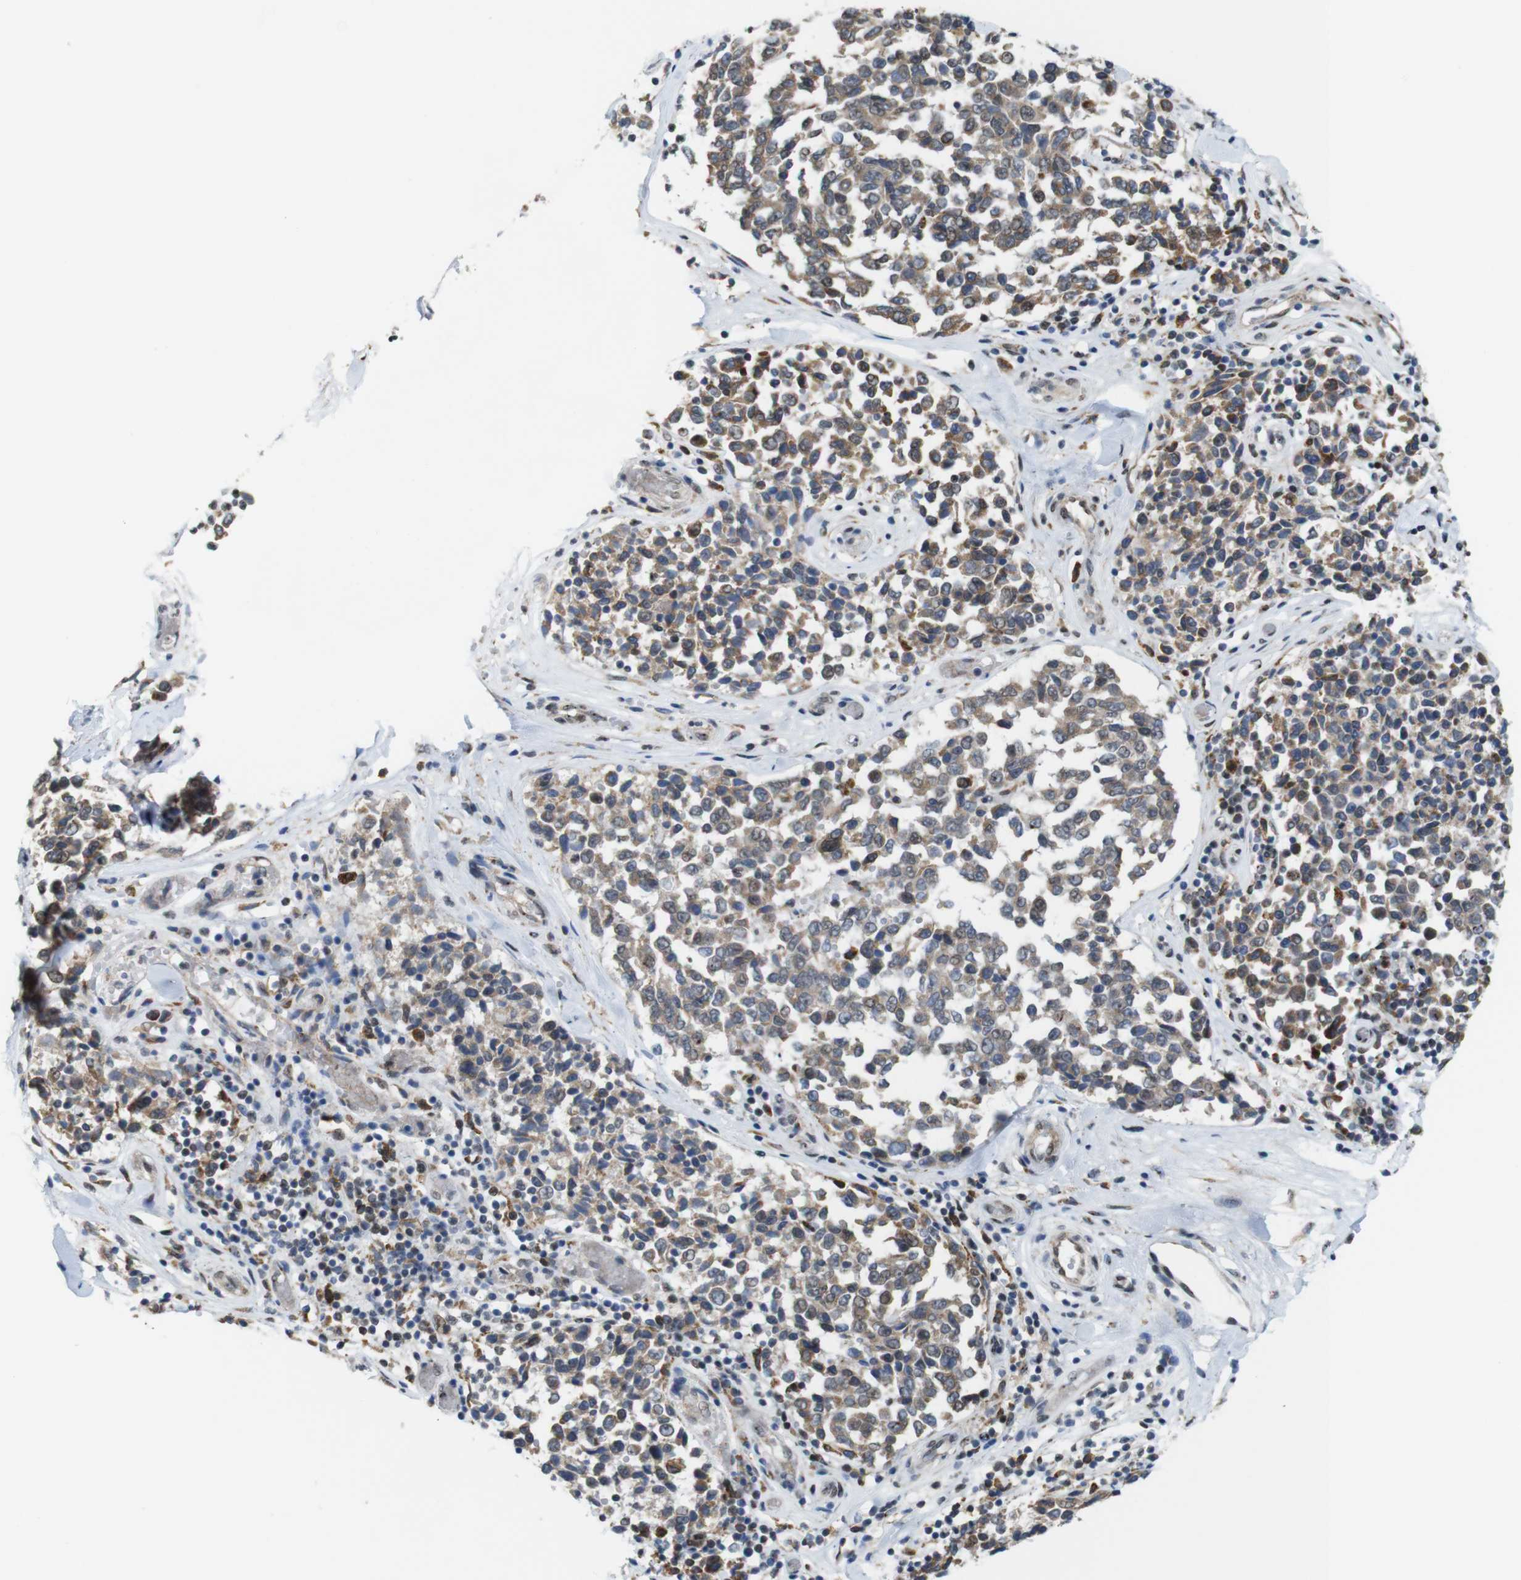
{"staining": {"intensity": "moderate", "quantity": ">75%", "location": "cytoplasmic/membranous,nuclear"}, "tissue": "melanoma", "cell_type": "Tumor cells", "image_type": "cancer", "snomed": [{"axis": "morphology", "description": "Malignant melanoma, NOS"}, {"axis": "topography", "description": "Skin"}], "caption": "Immunohistochemical staining of melanoma shows moderate cytoplasmic/membranous and nuclear protein staining in about >75% of tumor cells.", "gene": "PNMA8A", "patient": {"sex": "female", "age": 64}}